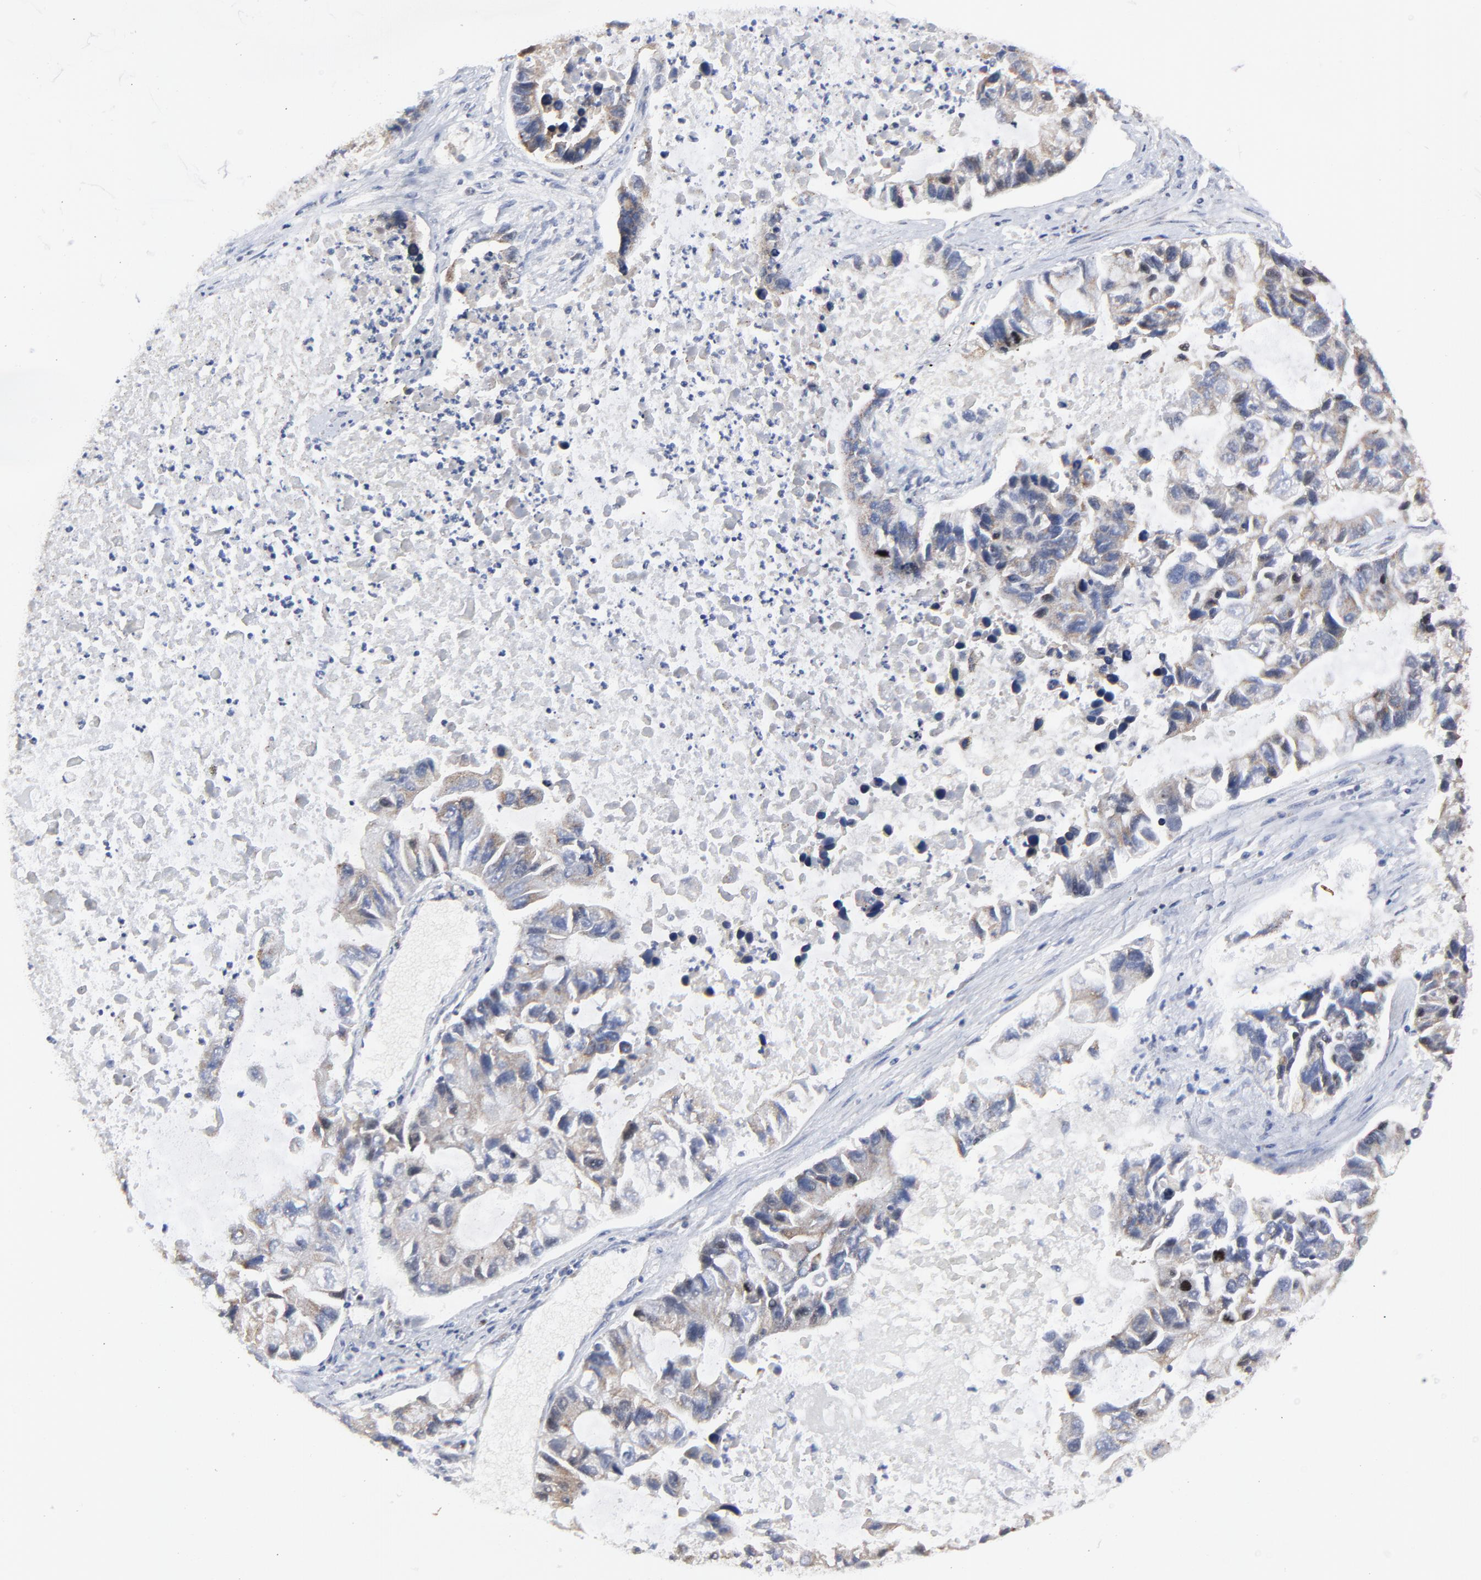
{"staining": {"intensity": "moderate", "quantity": "<25%", "location": "cytoplasmic/membranous"}, "tissue": "lung cancer", "cell_type": "Tumor cells", "image_type": "cancer", "snomed": [{"axis": "morphology", "description": "Adenocarcinoma, NOS"}, {"axis": "topography", "description": "Lung"}], "caption": "Adenocarcinoma (lung) was stained to show a protein in brown. There is low levels of moderate cytoplasmic/membranous positivity in approximately <25% of tumor cells.", "gene": "NCAPH", "patient": {"sex": "female", "age": 51}}